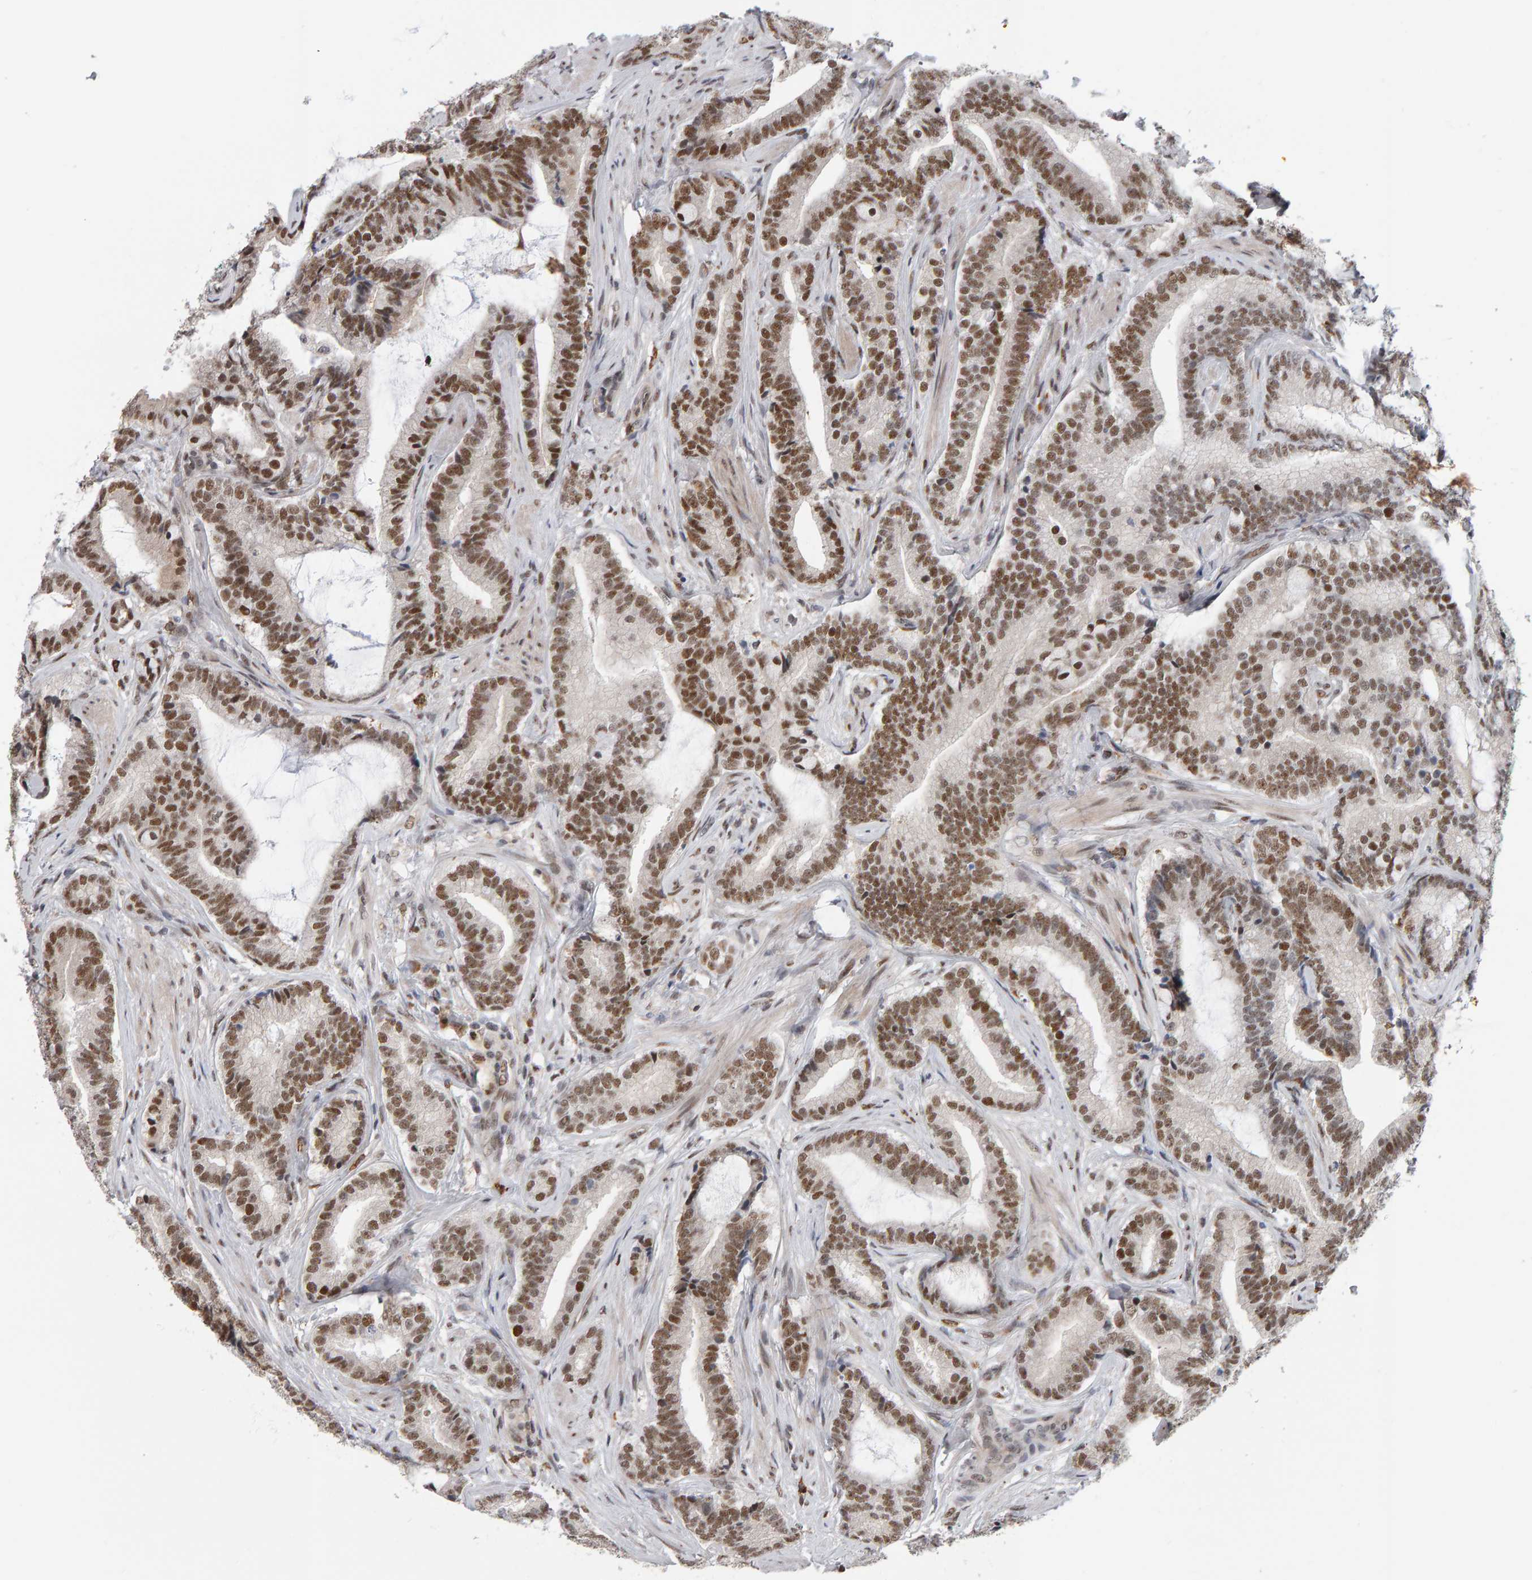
{"staining": {"intensity": "moderate", "quantity": ">75%", "location": "nuclear"}, "tissue": "prostate cancer", "cell_type": "Tumor cells", "image_type": "cancer", "snomed": [{"axis": "morphology", "description": "Adenocarcinoma, High grade"}, {"axis": "topography", "description": "Prostate"}], "caption": "Tumor cells demonstrate moderate nuclear staining in about >75% of cells in adenocarcinoma (high-grade) (prostate). (IHC, brightfield microscopy, high magnification).", "gene": "ATF7IP", "patient": {"sex": "male", "age": 55}}